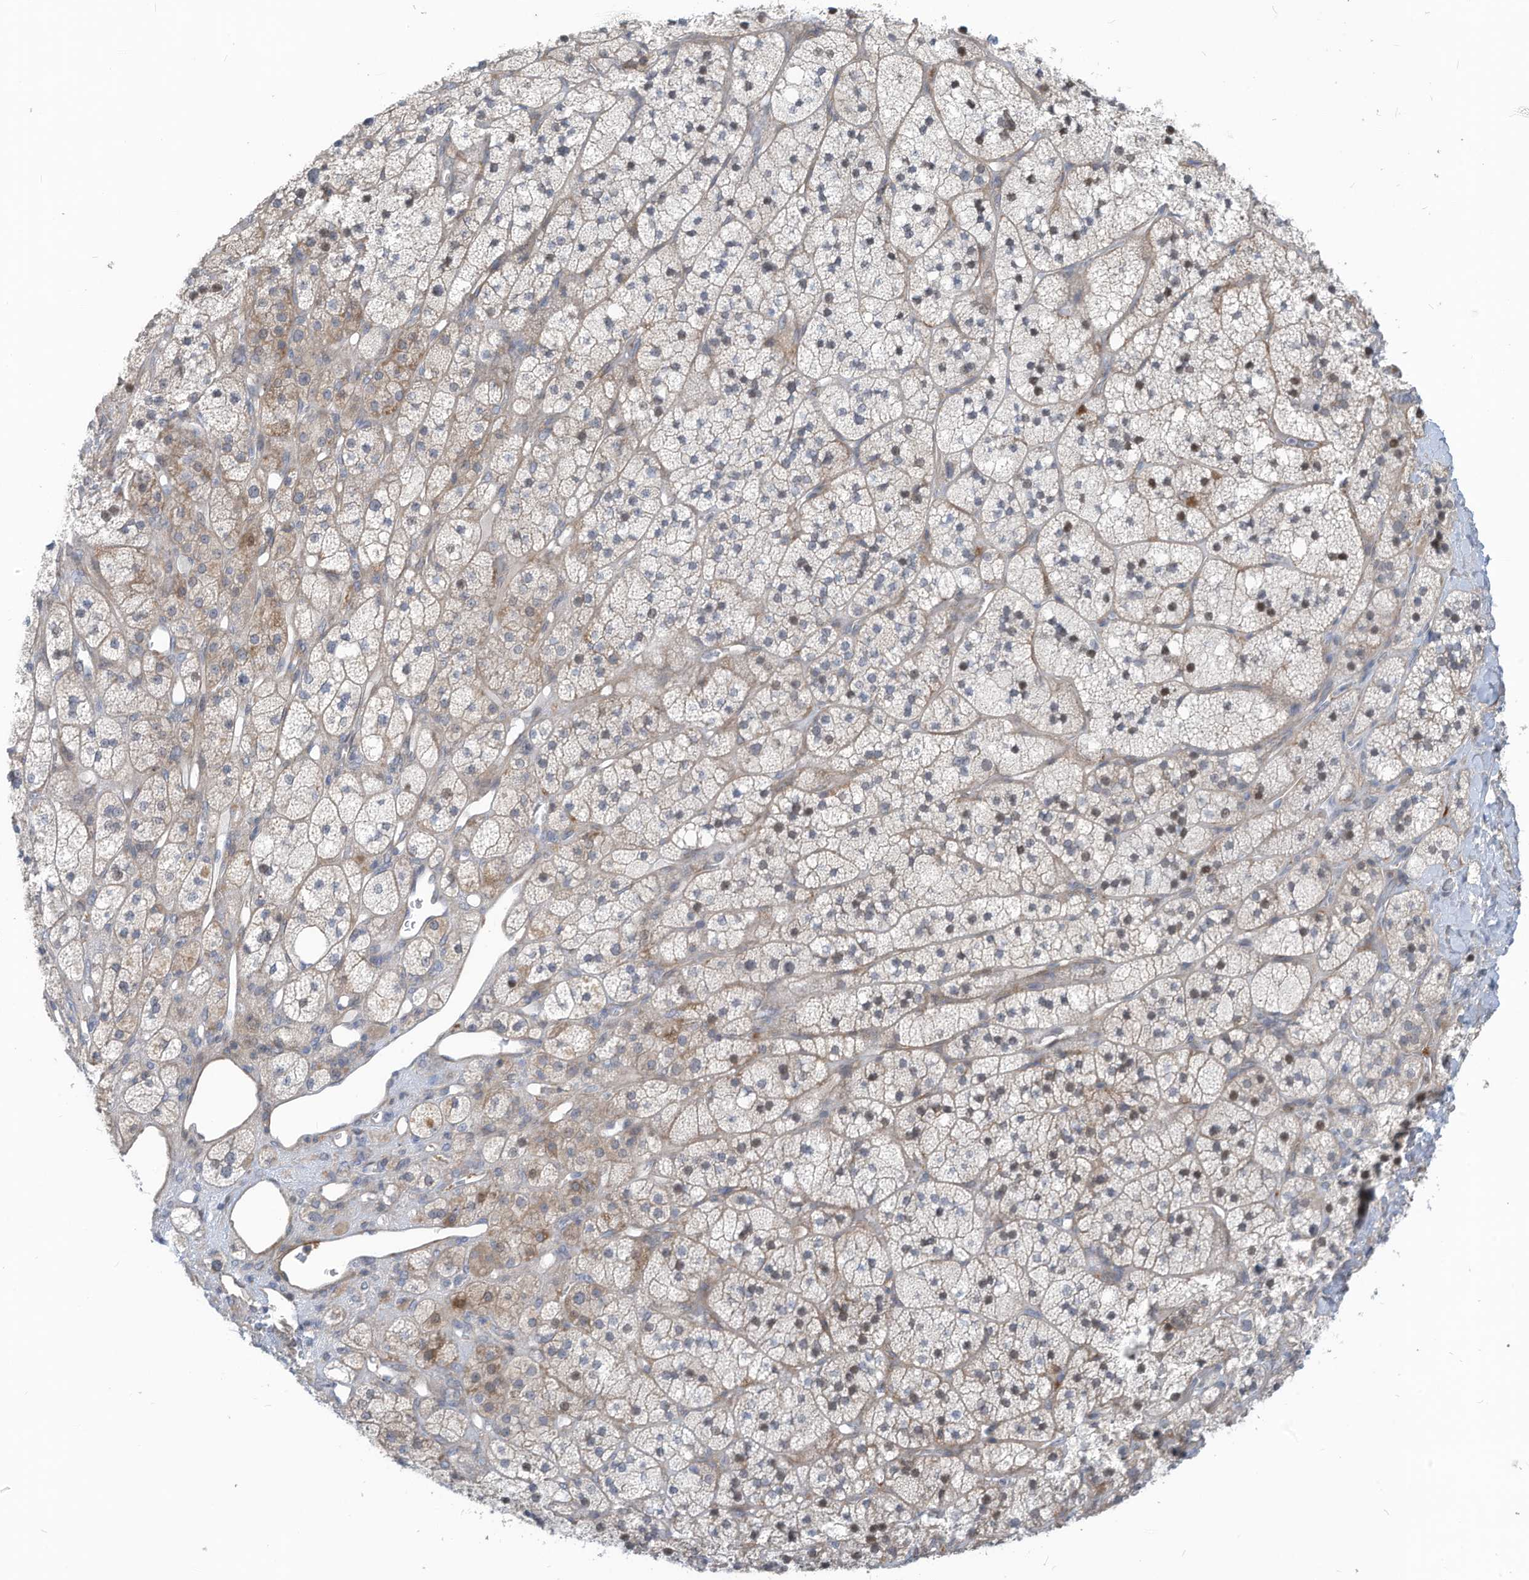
{"staining": {"intensity": "moderate", "quantity": "25%-75%", "location": "cytoplasmic/membranous,nuclear"}, "tissue": "adrenal gland", "cell_type": "Glandular cells", "image_type": "normal", "snomed": [{"axis": "morphology", "description": "Normal tissue, NOS"}, {"axis": "topography", "description": "Adrenal gland"}], "caption": "An immunohistochemistry image of benign tissue is shown. Protein staining in brown labels moderate cytoplasmic/membranous,nuclear positivity in adrenal gland within glandular cells. The staining was performed using DAB (3,3'-diaminobenzidine), with brown indicating positive protein expression. Nuclei are stained blue with hematoxylin.", "gene": "GPATCH3", "patient": {"sex": "male", "age": 61}}